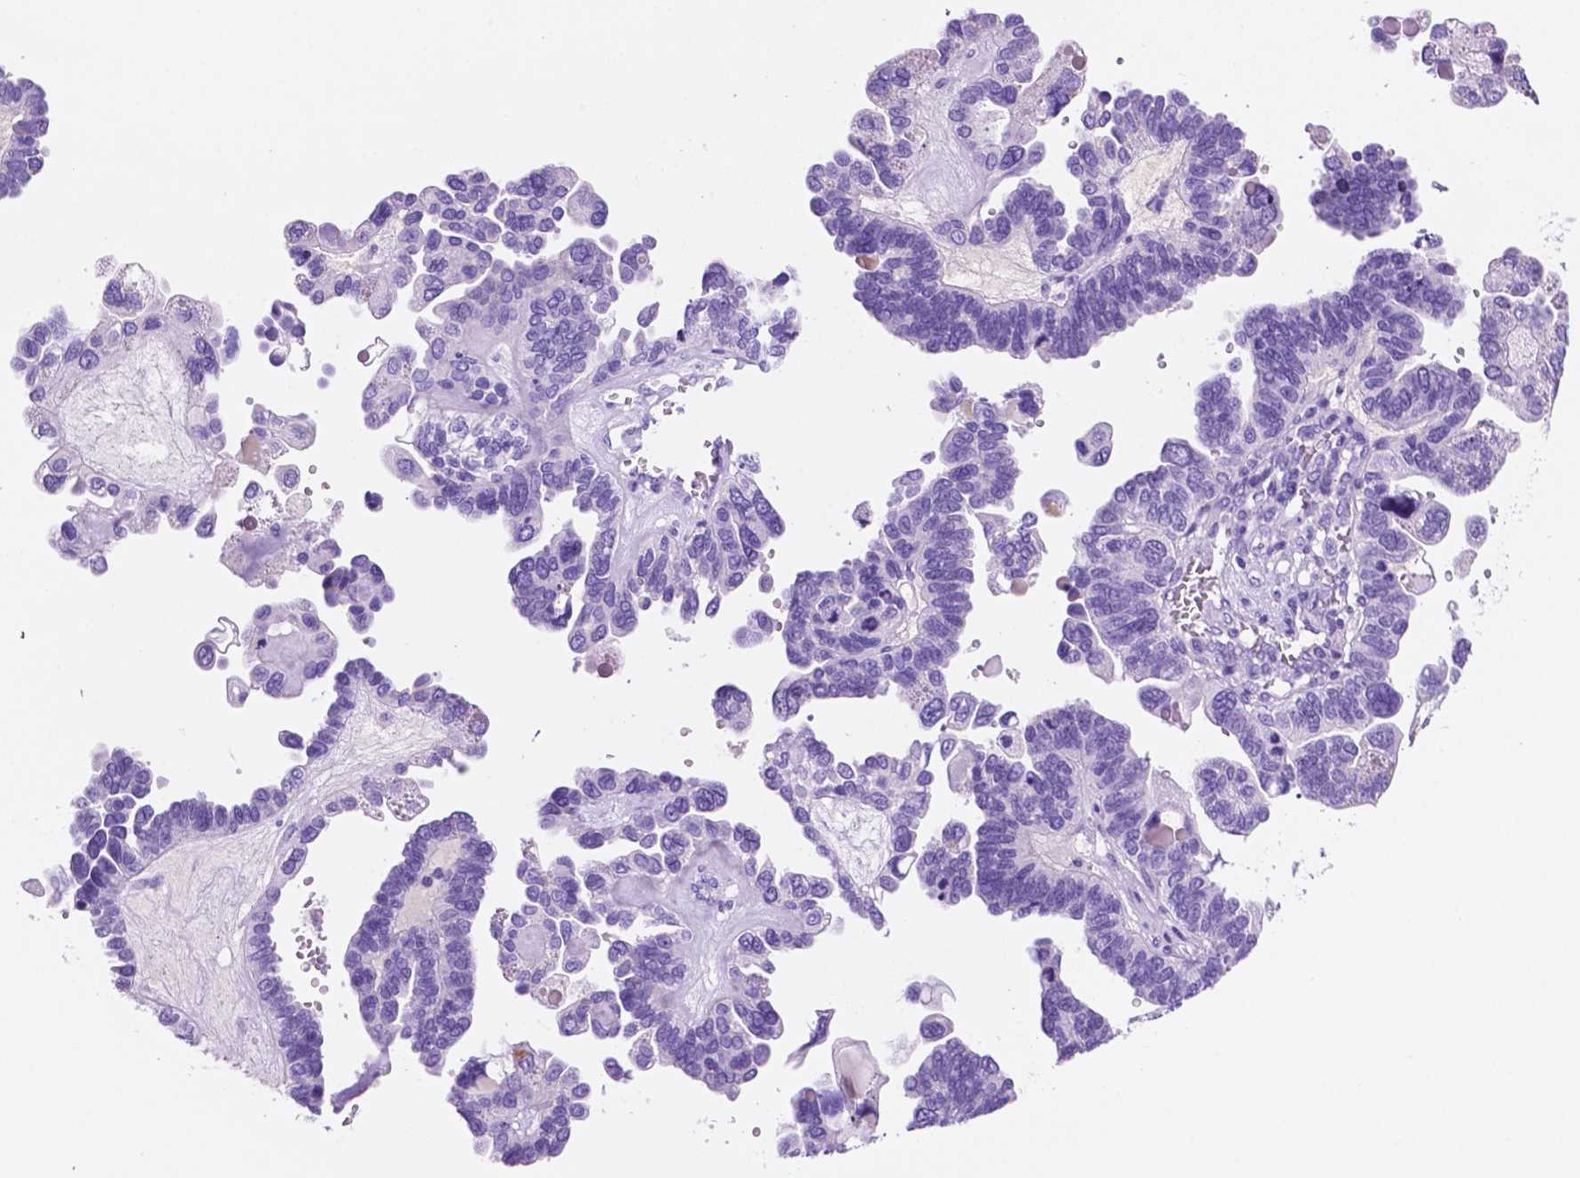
{"staining": {"intensity": "negative", "quantity": "none", "location": "none"}, "tissue": "ovarian cancer", "cell_type": "Tumor cells", "image_type": "cancer", "snomed": [{"axis": "morphology", "description": "Cystadenocarcinoma, serous, NOS"}, {"axis": "topography", "description": "Ovary"}], "caption": "A histopathology image of human serous cystadenocarcinoma (ovarian) is negative for staining in tumor cells. Brightfield microscopy of immunohistochemistry (IHC) stained with DAB (3,3'-diaminobenzidine) (brown) and hematoxylin (blue), captured at high magnification.", "gene": "FOXB2", "patient": {"sex": "female", "age": 51}}